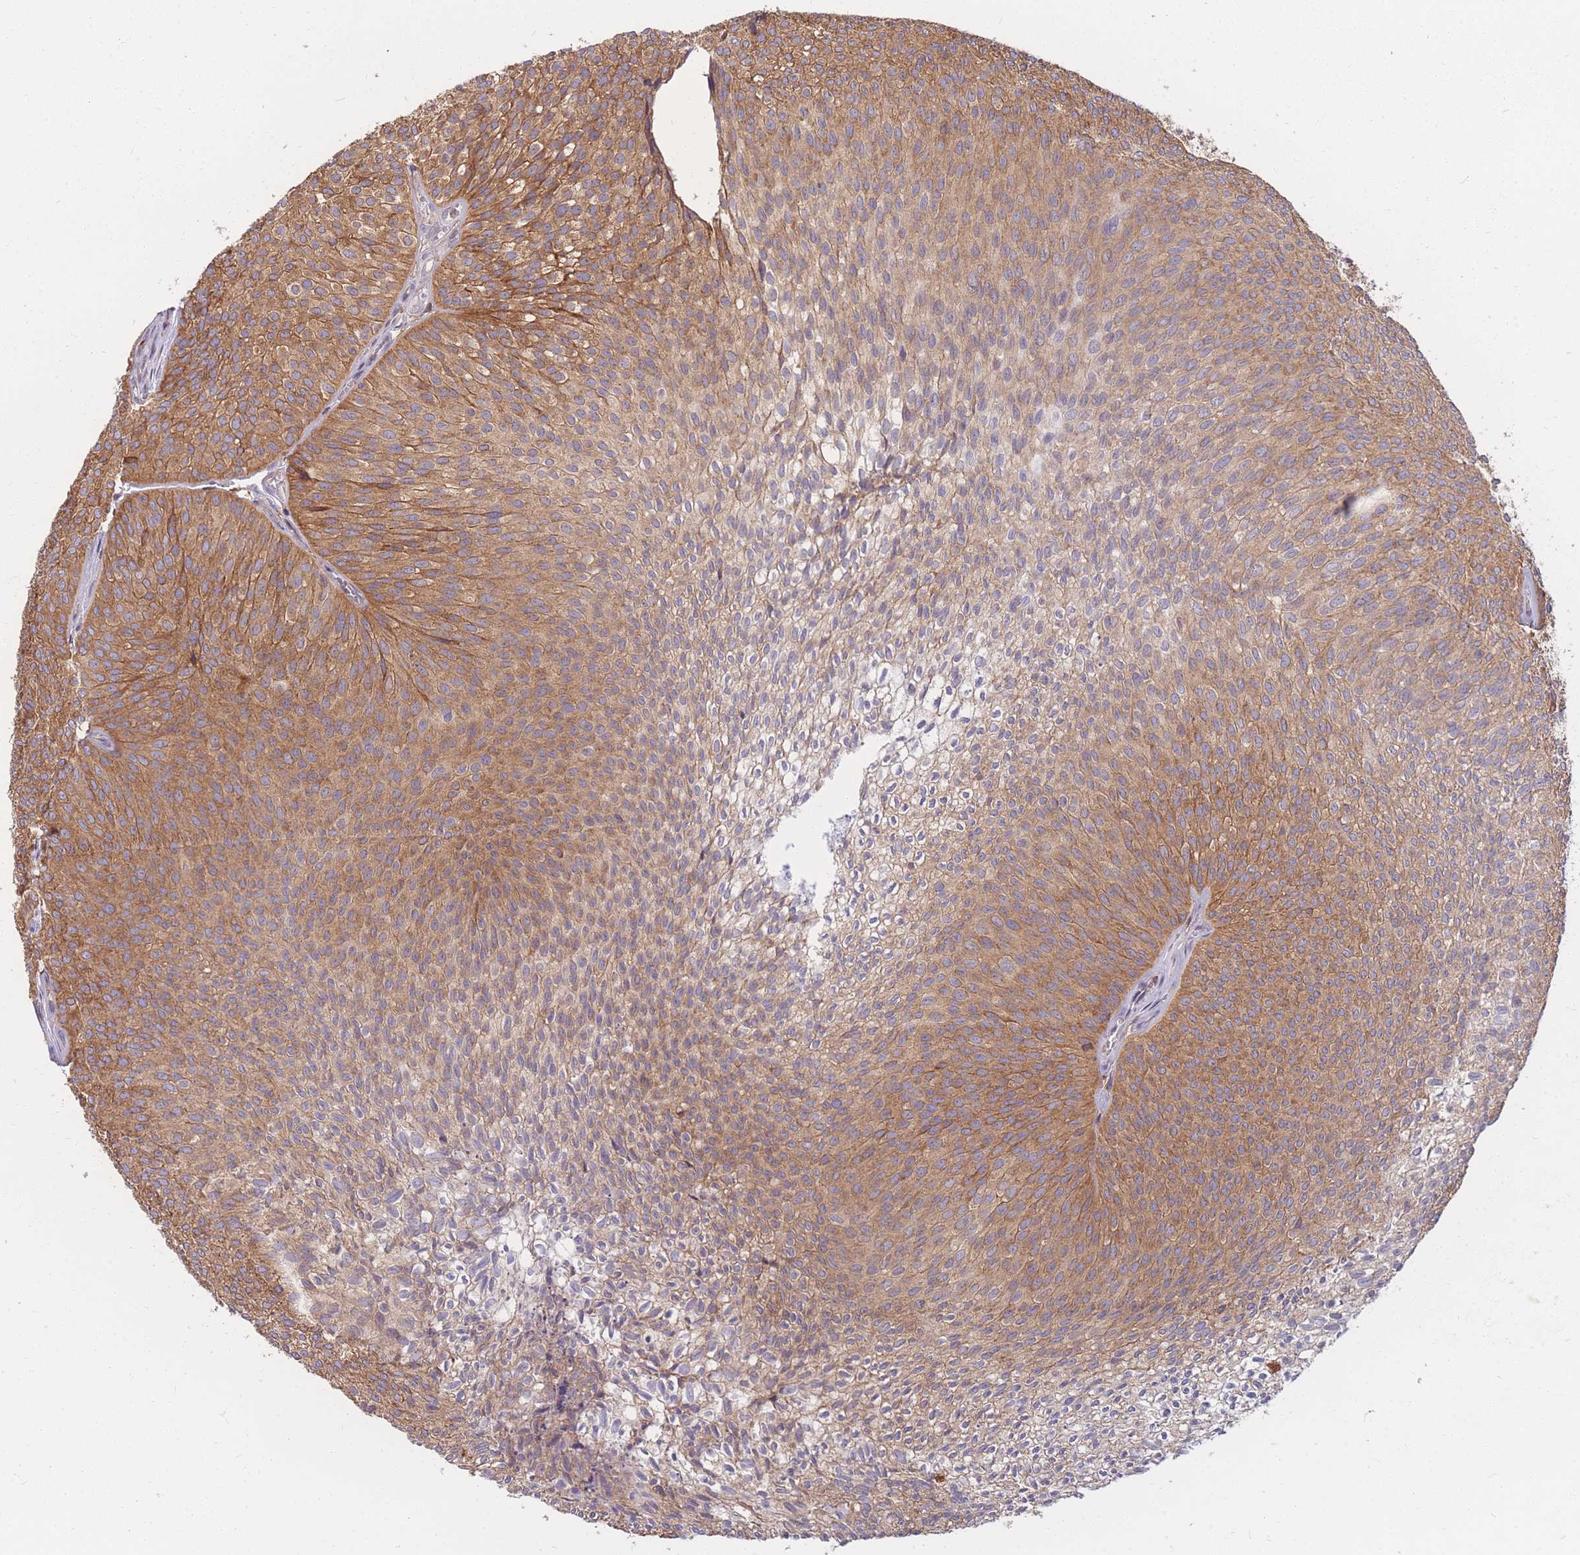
{"staining": {"intensity": "moderate", "quantity": ">75%", "location": "cytoplasmic/membranous"}, "tissue": "urothelial cancer", "cell_type": "Tumor cells", "image_type": "cancer", "snomed": [{"axis": "morphology", "description": "Urothelial carcinoma, Low grade"}, {"axis": "topography", "description": "Urinary bladder"}], "caption": "Urothelial carcinoma (low-grade) was stained to show a protein in brown. There is medium levels of moderate cytoplasmic/membranous positivity in about >75% of tumor cells. The protein of interest is stained brown, and the nuclei are stained in blue (DAB (3,3'-diaminobenzidine) IHC with brightfield microscopy, high magnification).", "gene": "MRPL54", "patient": {"sex": "male", "age": 91}}